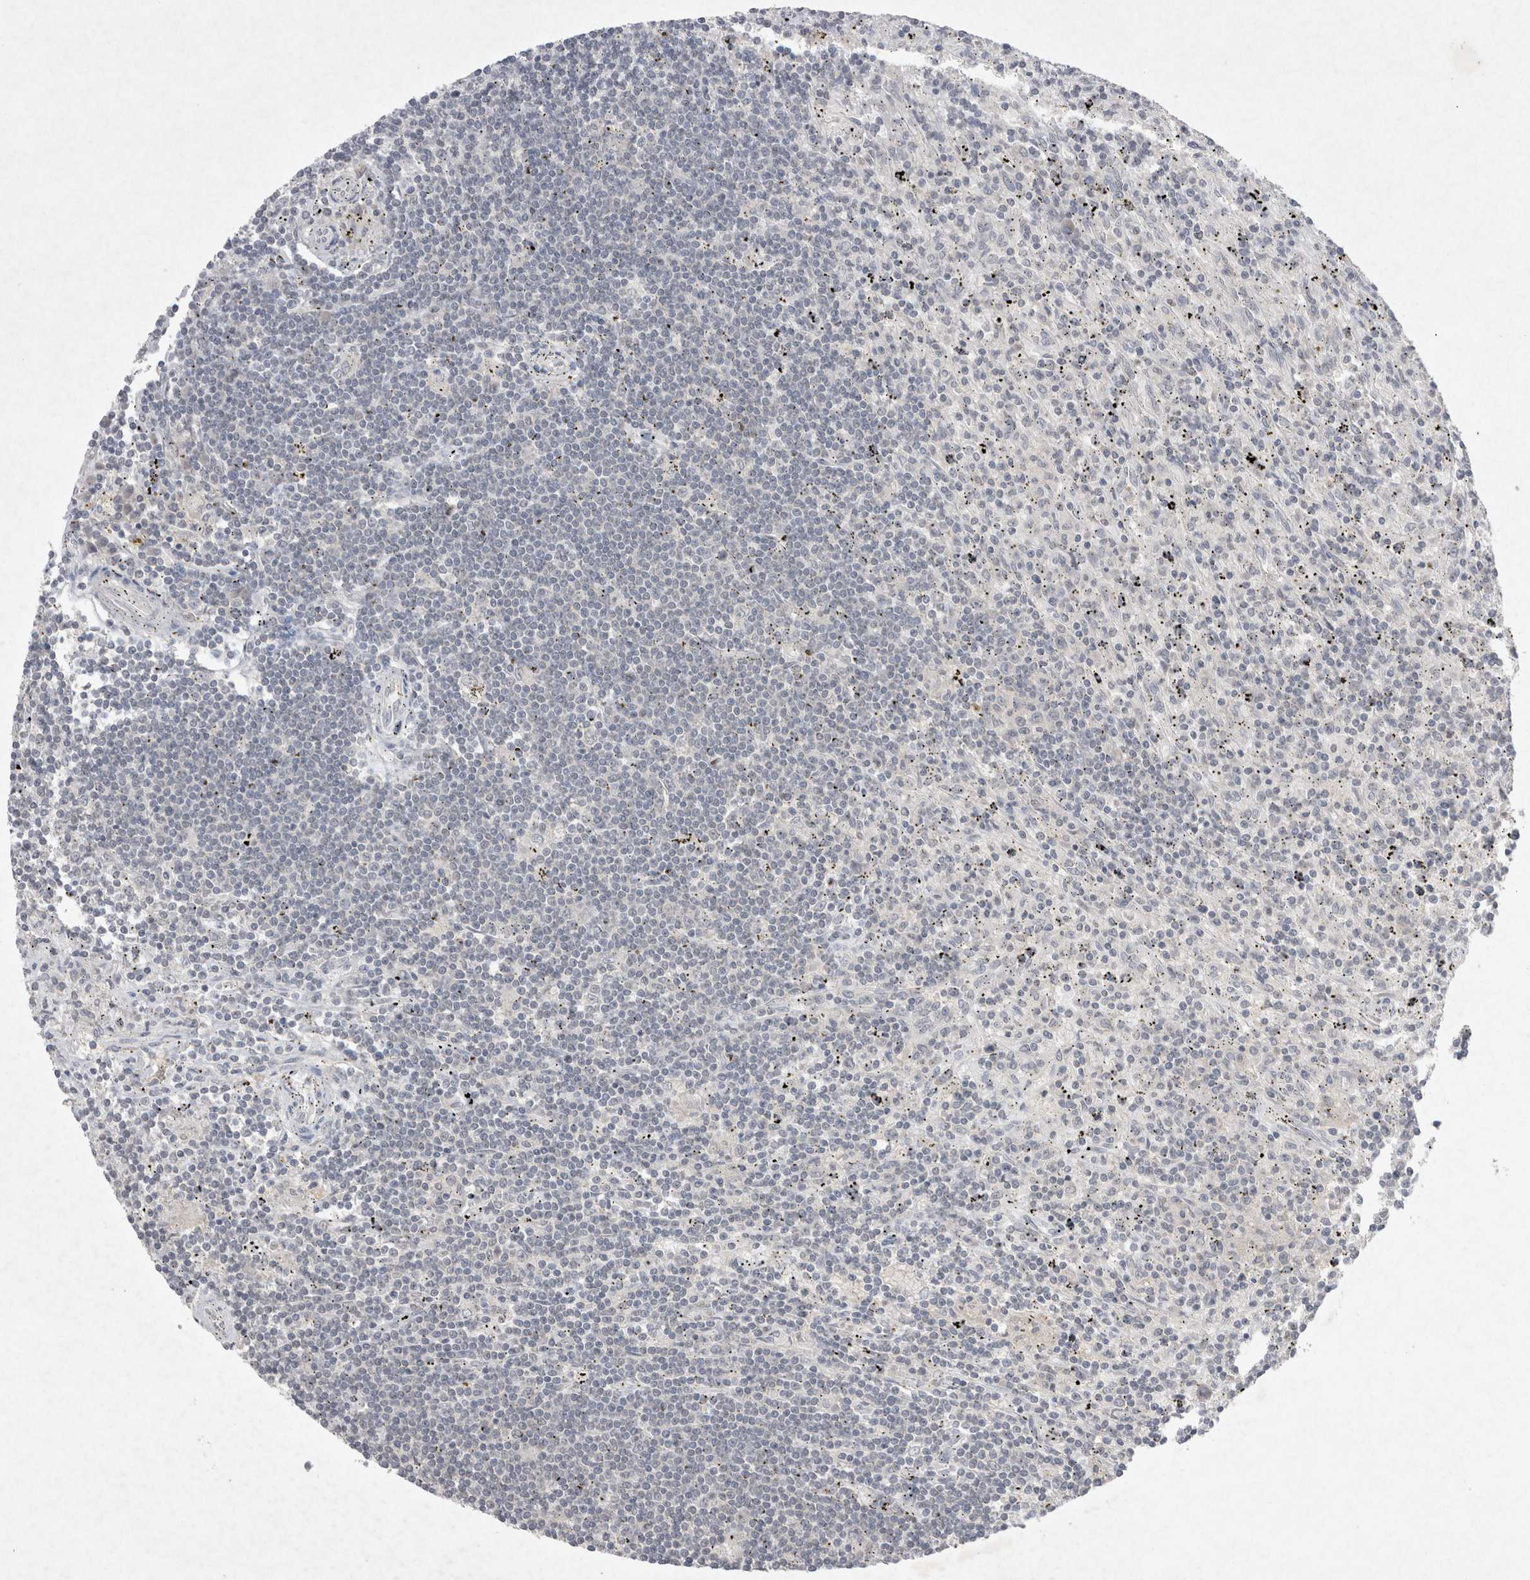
{"staining": {"intensity": "negative", "quantity": "none", "location": "none"}, "tissue": "lymphoma", "cell_type": "Tumor cells", "image_type": "cancer", "snomed": [{"axis": "morphology", "description": "Malignant lymphoma, non-Hodgkin's type, Low grade"}, {"axis": "topography", "description": "Spleen"}], "caption": "DAB (3,3'-diaminobenzidine) immunohistochemical staining of human lymphoma demonstrates no significant staining in tumor cells.", "gene": "LYVE1", "patient": {"sex": "male", "age": 76}}